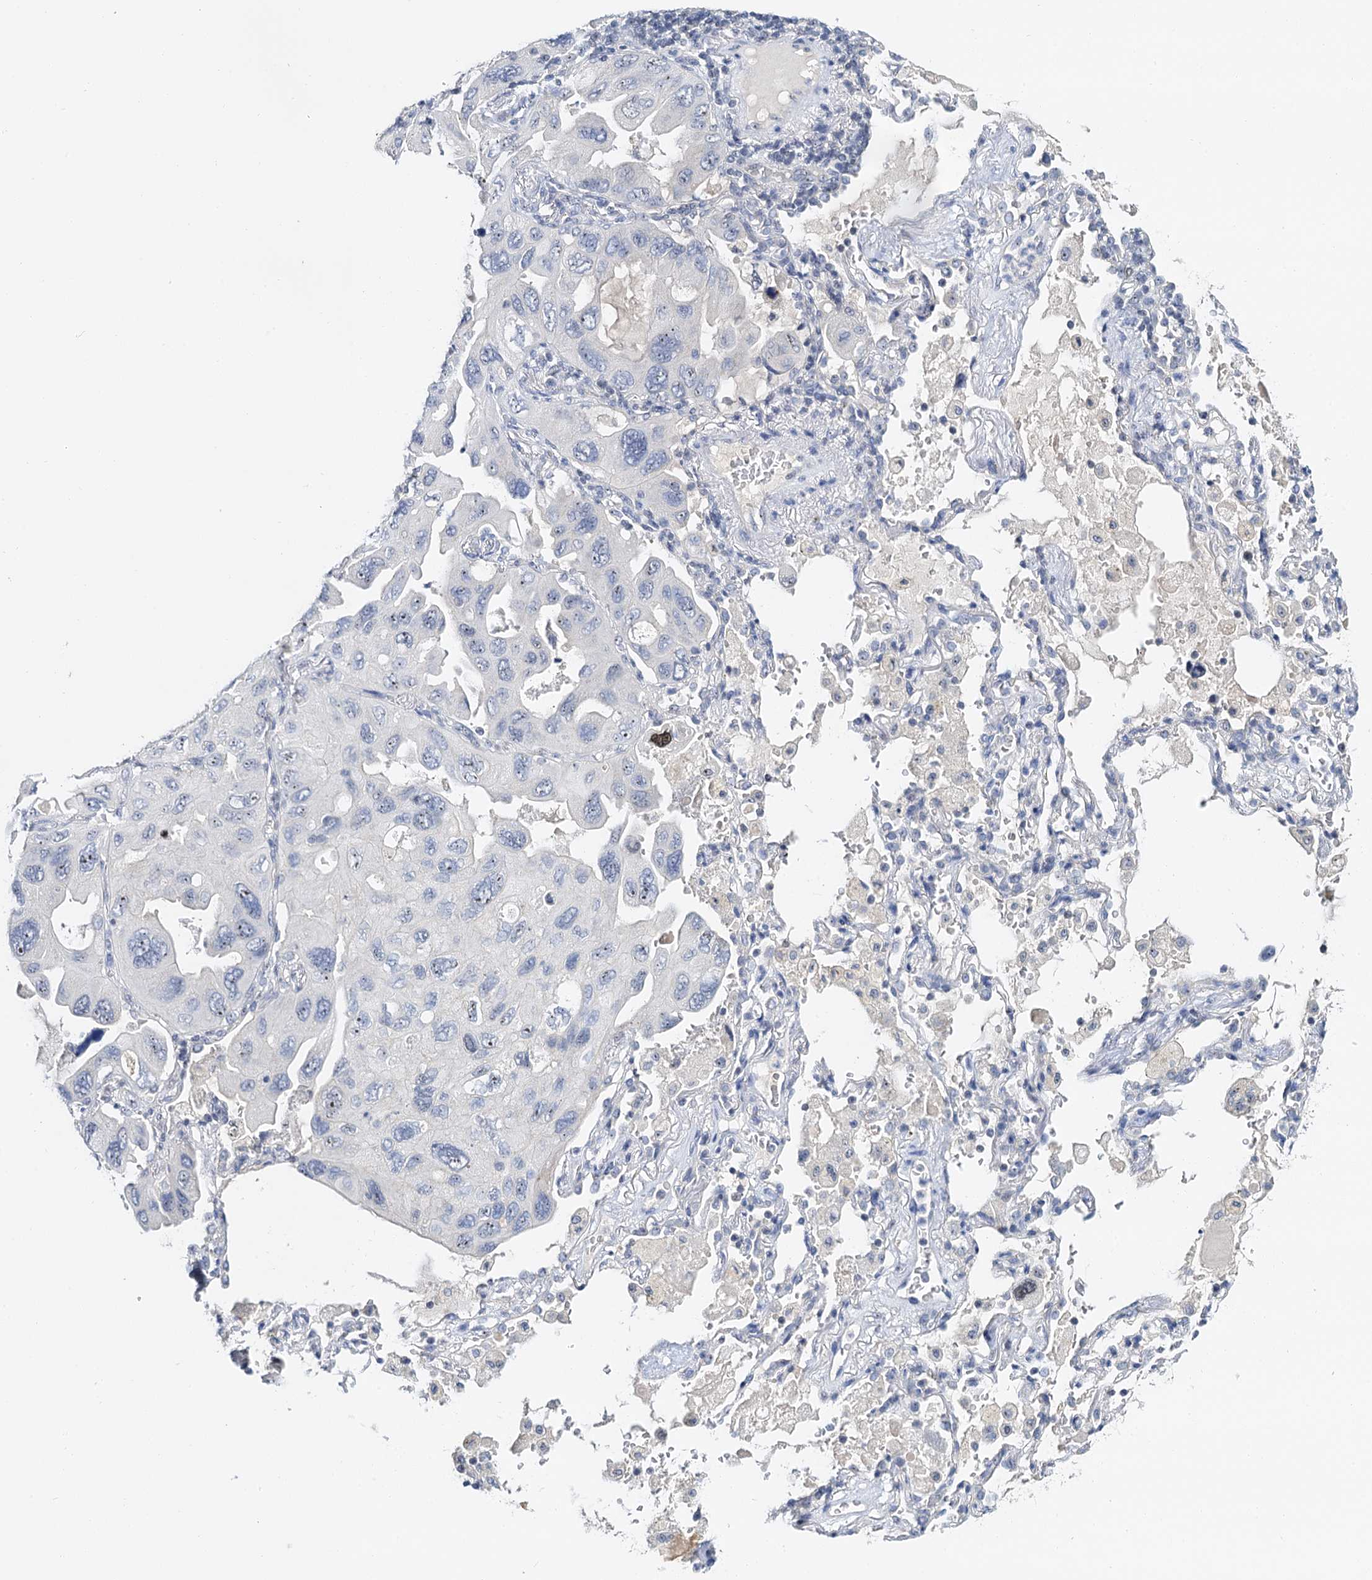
{"staining": {"intensity": "negative", "quantity": "none", "location": "none"}, "tissue": "lung cancer", "cell_type": "Tumor cells", "image_type": "cancer", "snomed": [{"axis": "morphology", "description": "Squamous cell carcinoma, NOS"}, {"axis": "topography", "description": "Lung"}], "caption": "Immunohistochemistry (IHC) of human lung cancer demonstrates no expression in tumor cells.", "gene": "NOP2", "patient": {"sex": "female", "age": 73}}